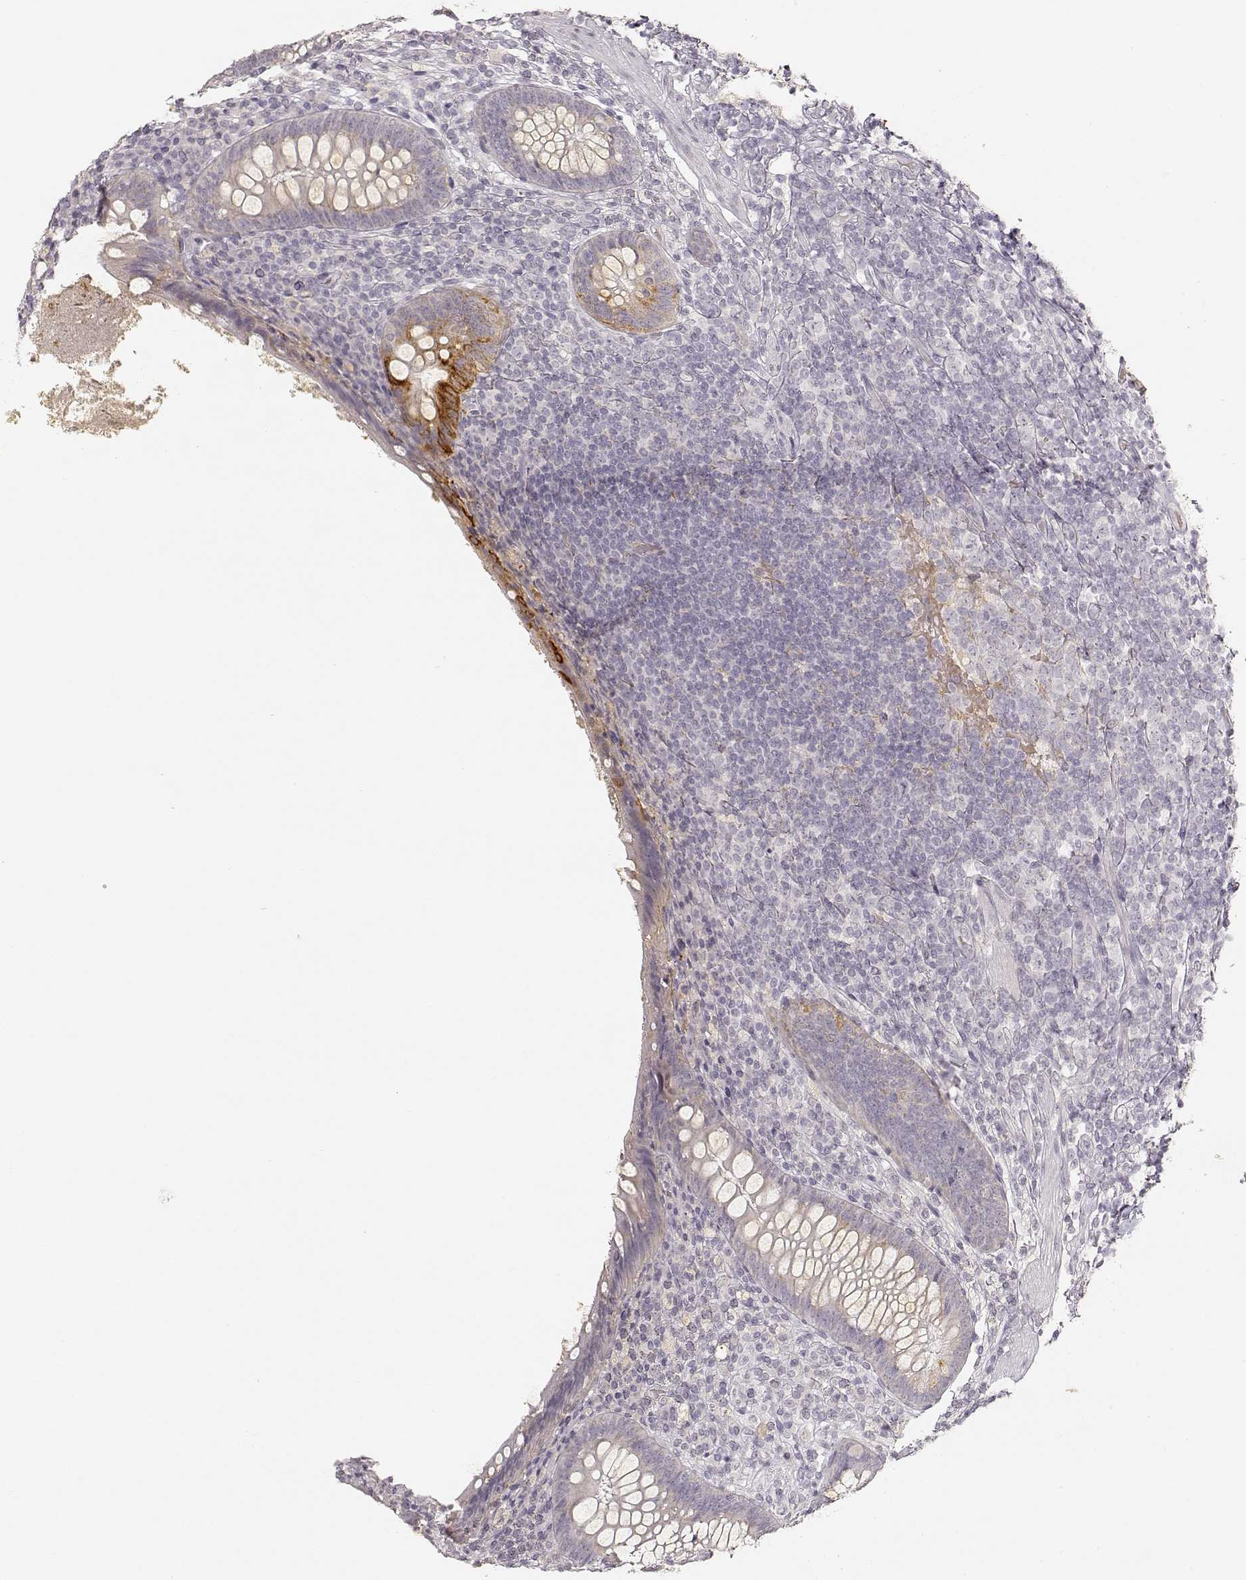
{"staining": {"intensity": "strong", "quantity": "25%-75%", "location": "cytoplasmic/membranous"}, "tissue": "appendix", "cell_type": "Glandular cells", "image_type": "normal", "snomed": [{"axis": "morphology", "description": "Normal tissue, NOS"}, {"axis": "topography", "description": "Appendix"}], "caption": "A high-resolution photomicrograph shows immunohistochemistry staining of benign appendix, which reveals strong cytoplasmic/membranous expression in about 25%-75% of glandular cells.", "gene": "LAMC2", "patient": {"sex": "male", "age": 47}}